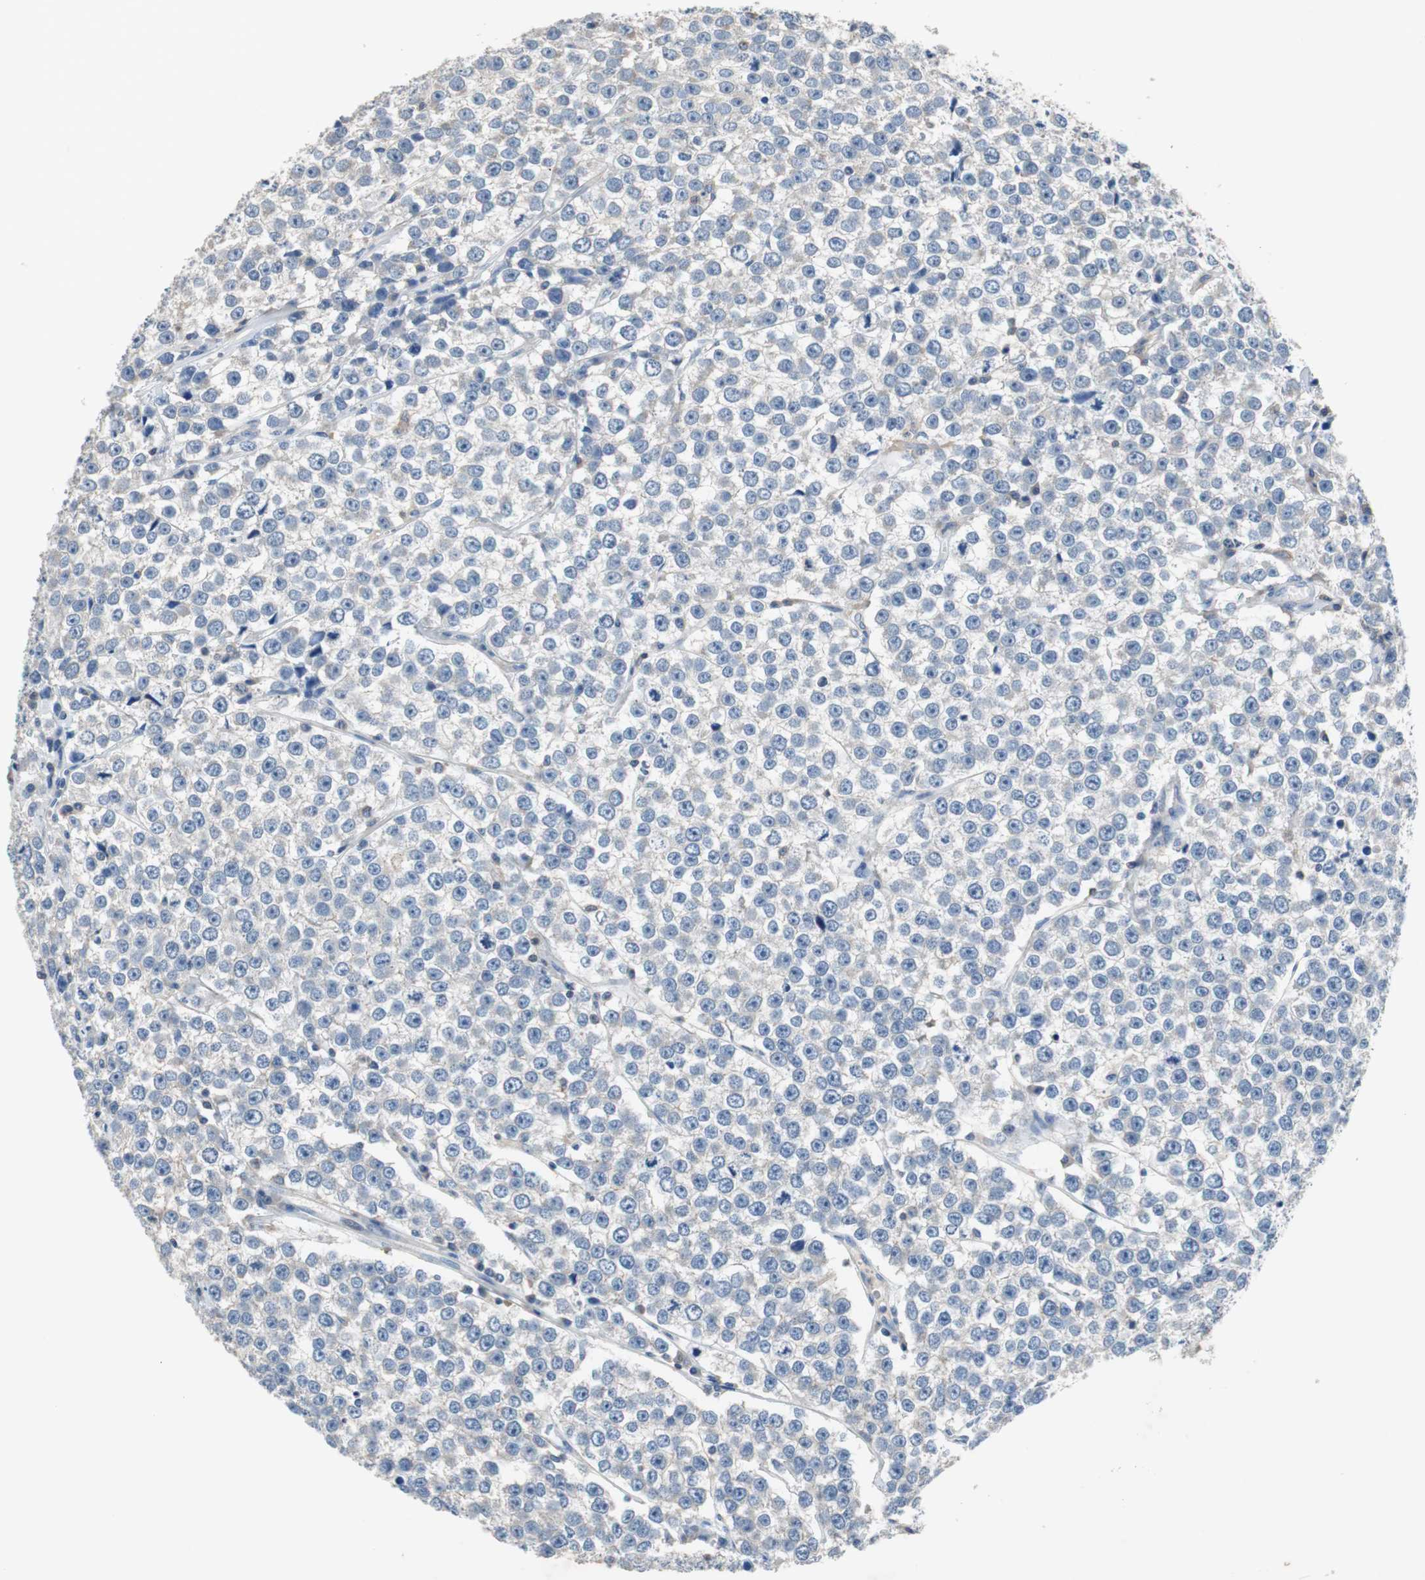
{"staining": {"intensity": "negative", "quantity": "none", "location": "none"}, "tissue": "testis cancer", "cell_type": "Tumor cells", "image_type": "cancer", "snomed": [{"axis": "morphology", "description": "Seminoma, NOS"}, {"axis": "morphology", "description": "Carcinoma, Embryonal, NOS"}, {"axis": "topography", "description": "Testis"}], "caption": "Micrograph shows no significant protein positivity in tumor cells of testis cancer. (Immunohistochemistry, brightfield microscopy, high magnification).", "gene": "PRKCA", "patient": {"sex": "male", "age": 52}}